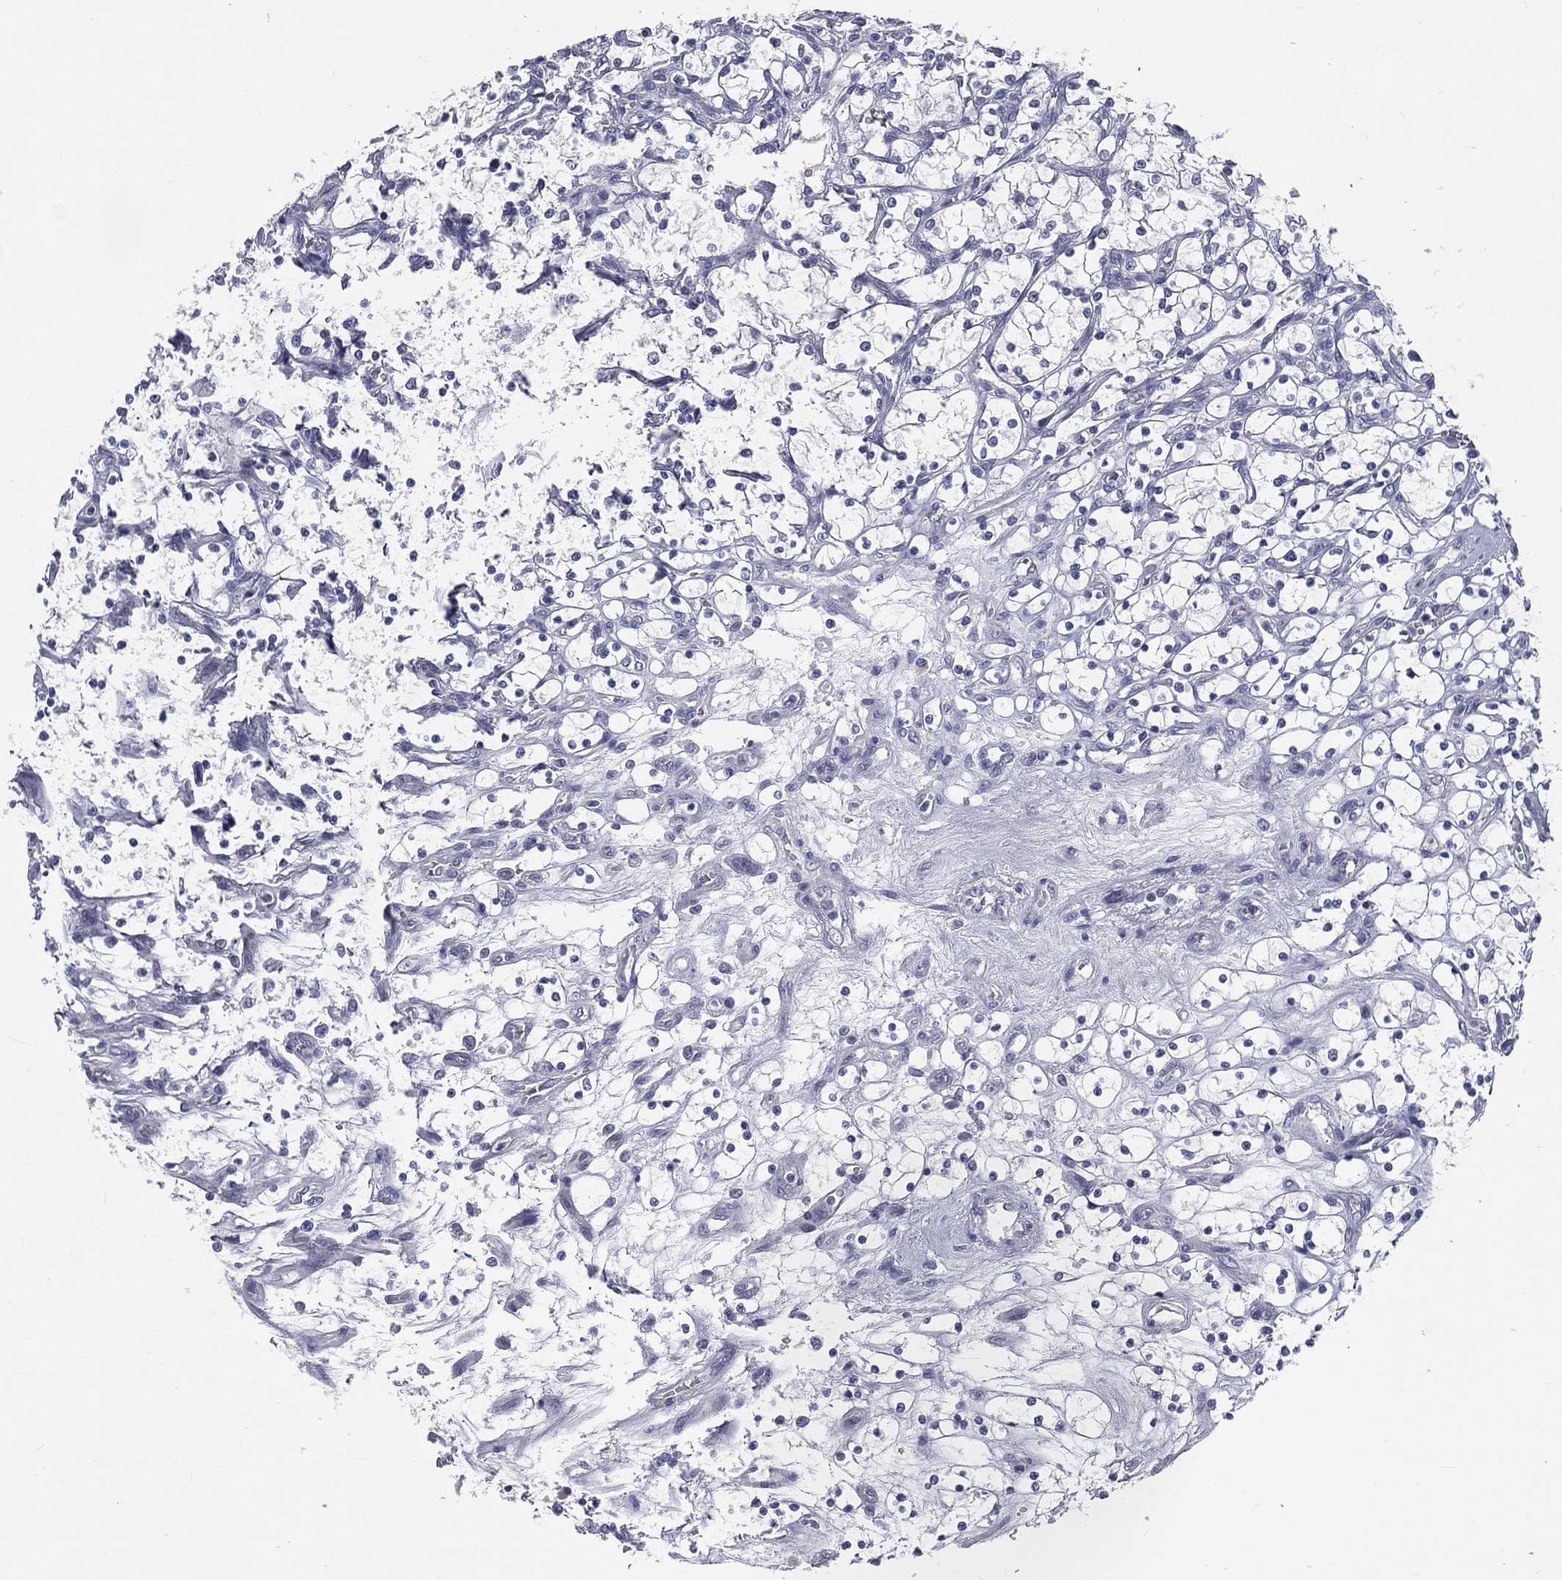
{"staining": {"intensity": "negative", "quantity": "none", "location": "none"}, "tissue": "renal cancer", "cell_type": "Tumor cells", "image_type": "cancer", "snomed": [{"axis": "morphology", "description": "Adenocarcinoma, NOS"}, {"axis": "topography", "description": "Kidney"}], "caption": "This is an immunohistochemistry histopathology image of adenocarcinoma (renal). There is no staining in tumor cells.", "gene": "IFT27", "patient": {"sex": "female", "age": 69}}